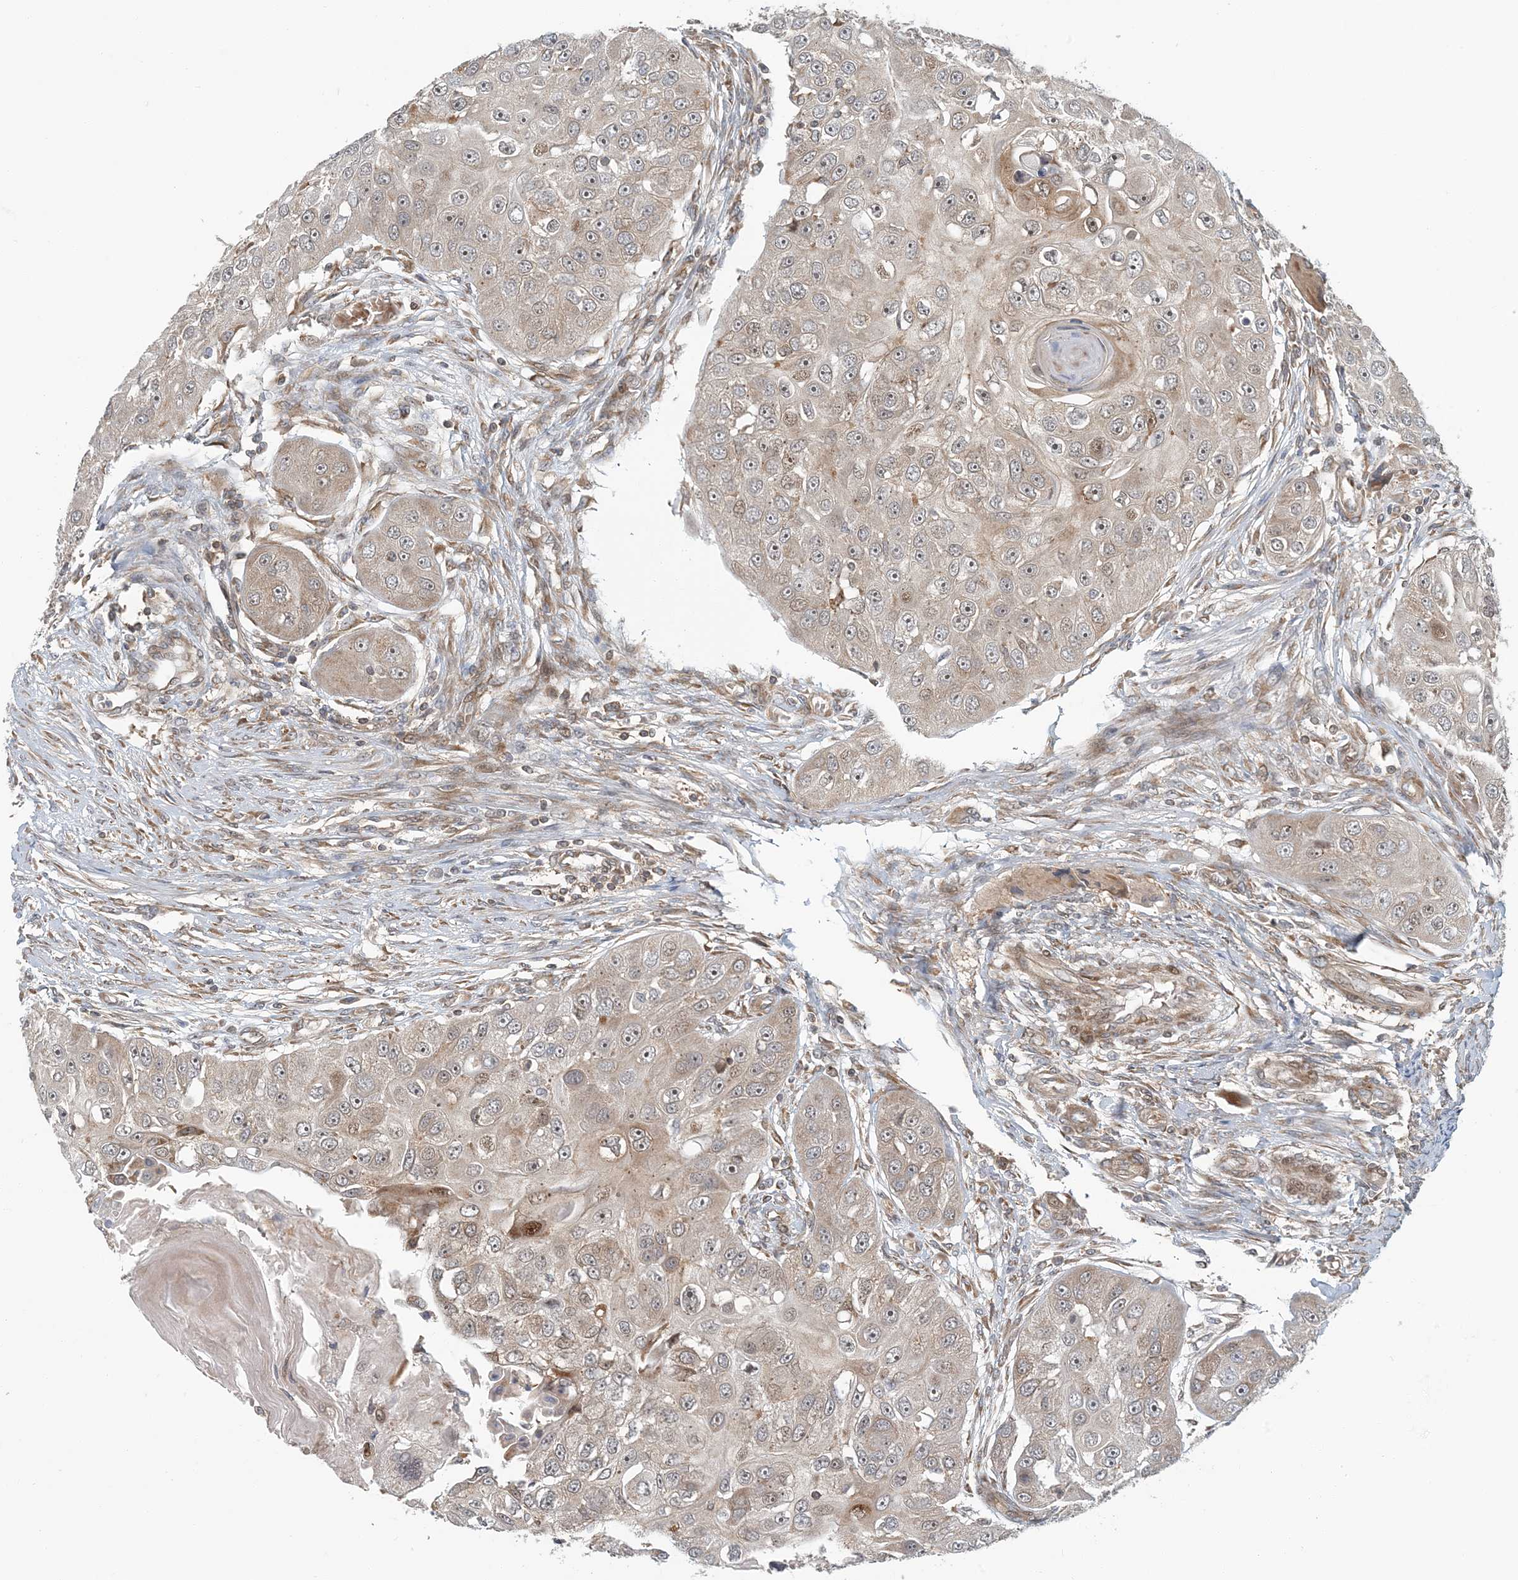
{"staining": {"intensity": "weak", "quantity": "<25%", "location": "cytoplasmic/membranous"}, "tissue": "head and neck cancer", "cell_type": "Tumor cells", "image_type": "cancer", "snomed": [{"axis": "morphology", "description": "Normal tissue, NOS"}, {"axis": "morphology", "description": "Squamous cell carcinoma, NOS"}, {"axis": "topography", "description": "Skeletal muscle"}, {"axis": "topography", "description": "Head-Neck"}], "caption": "Immunohistochemistry (IHC) histopathology image of neoplastic tissue: squamous cell carcinoma (head and neck) stained with DAB (3,3'-diaminobenzidine) shows no significant protein expression in tumor cells. (DAB (3,3'-diaminobenzidine) immunohistochemistry (IHC), high magnification).", "gene": "ATP13A2", "patient": {"sex": "male", "age": 51}}